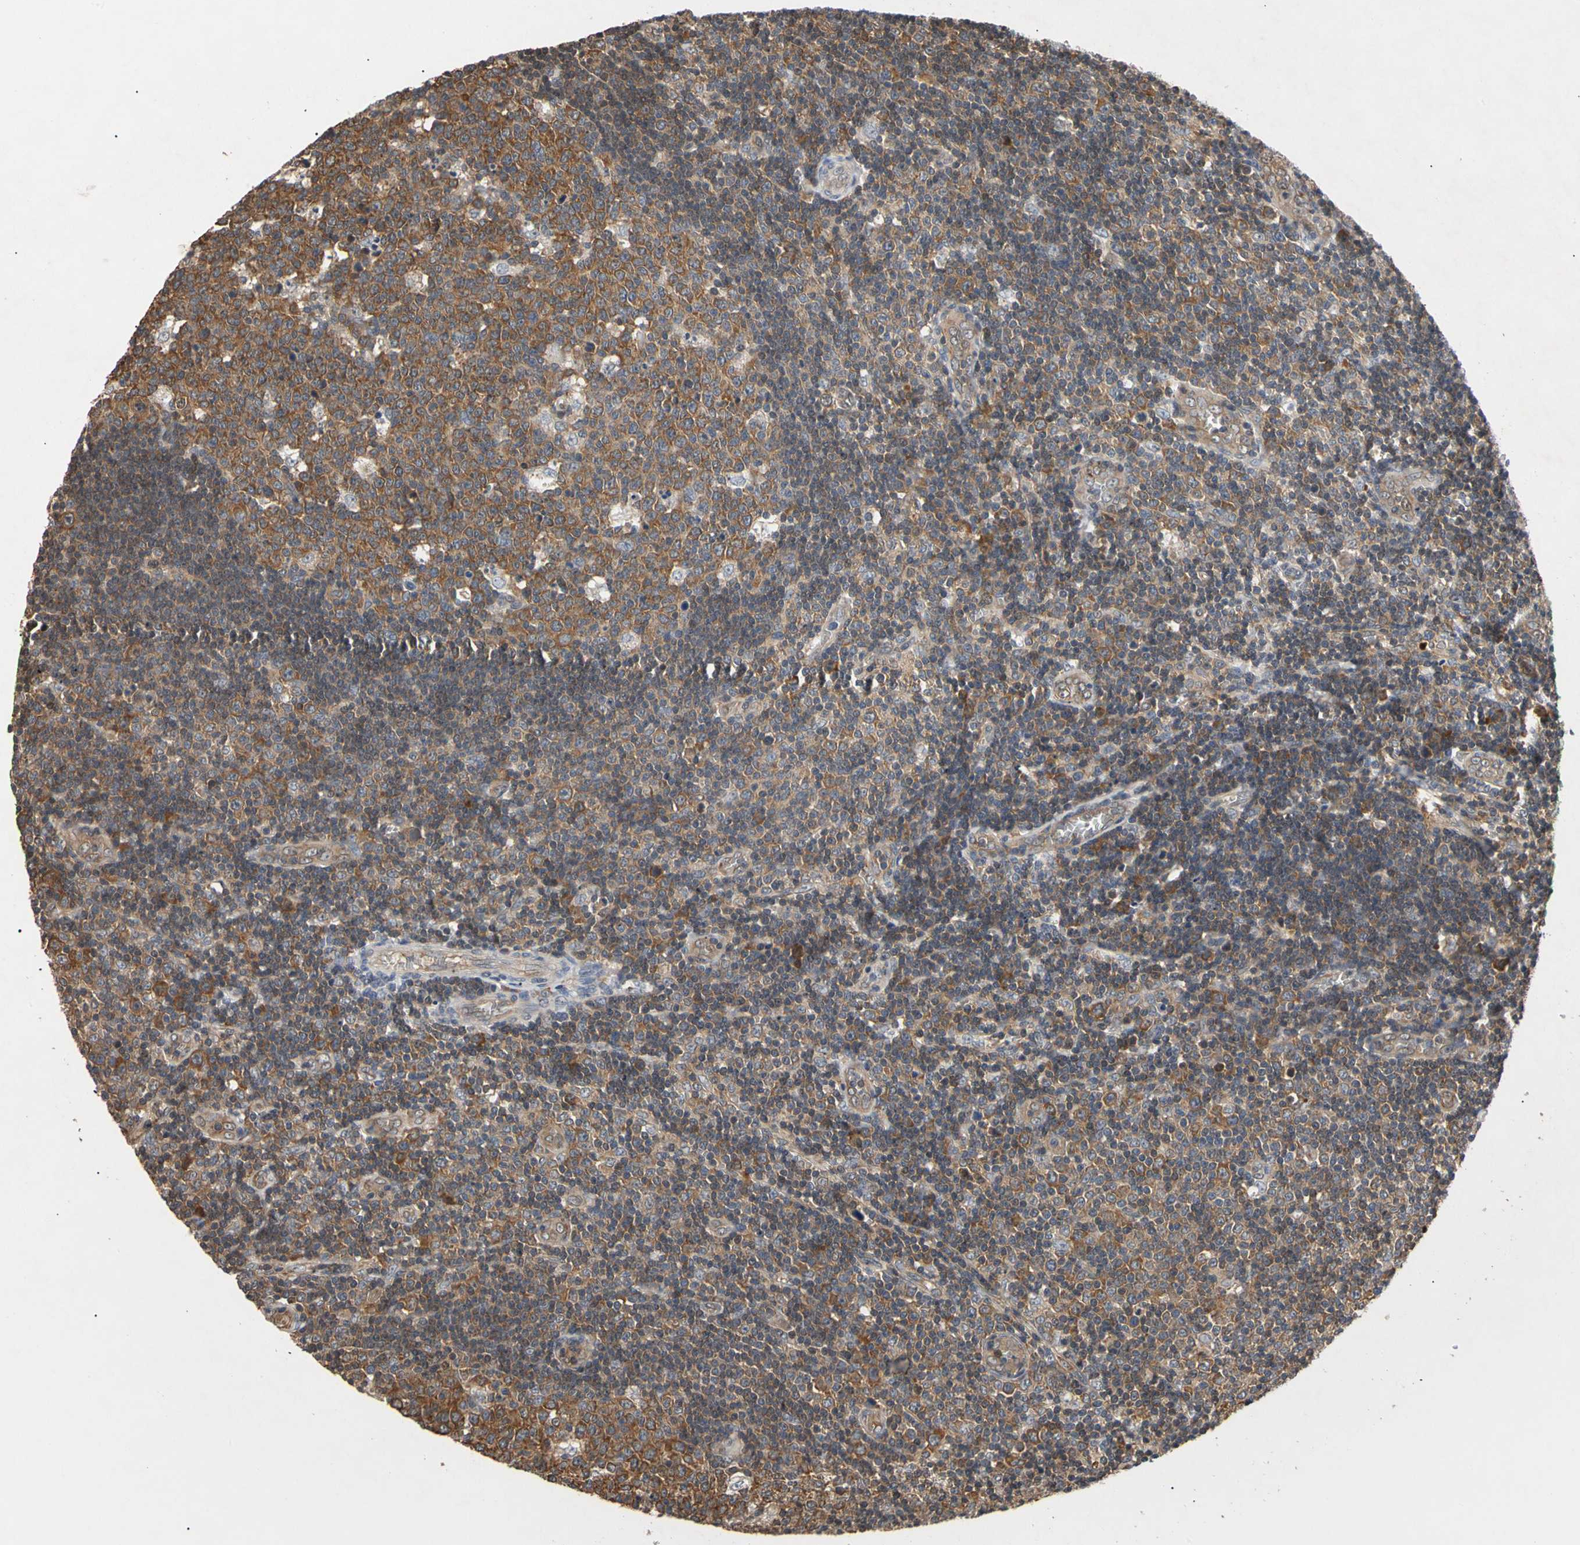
{"staining": {"intensity": "moderate", "quantity": ">75%", "location": "cytoplasmic/membranous"}, "tissue": "lymph node", "cell_type": "Germinal center cells", "image_type": "normal", "snomed": [{"axis": "morphology", "description": "Normal tissue, NOS"}, {"axis": "topography", "description": "Lymph node"}, {"axis": "topography", "description": "Salivary gland"}], "caption": "The micrograph displays staining of benign lymph node, revealing moderate cytoplasmic/membranous protein staining (brown color) within germinal center cells.", "gene": "EIF1AX", "patient": {"sex": "male", "age": 8}}